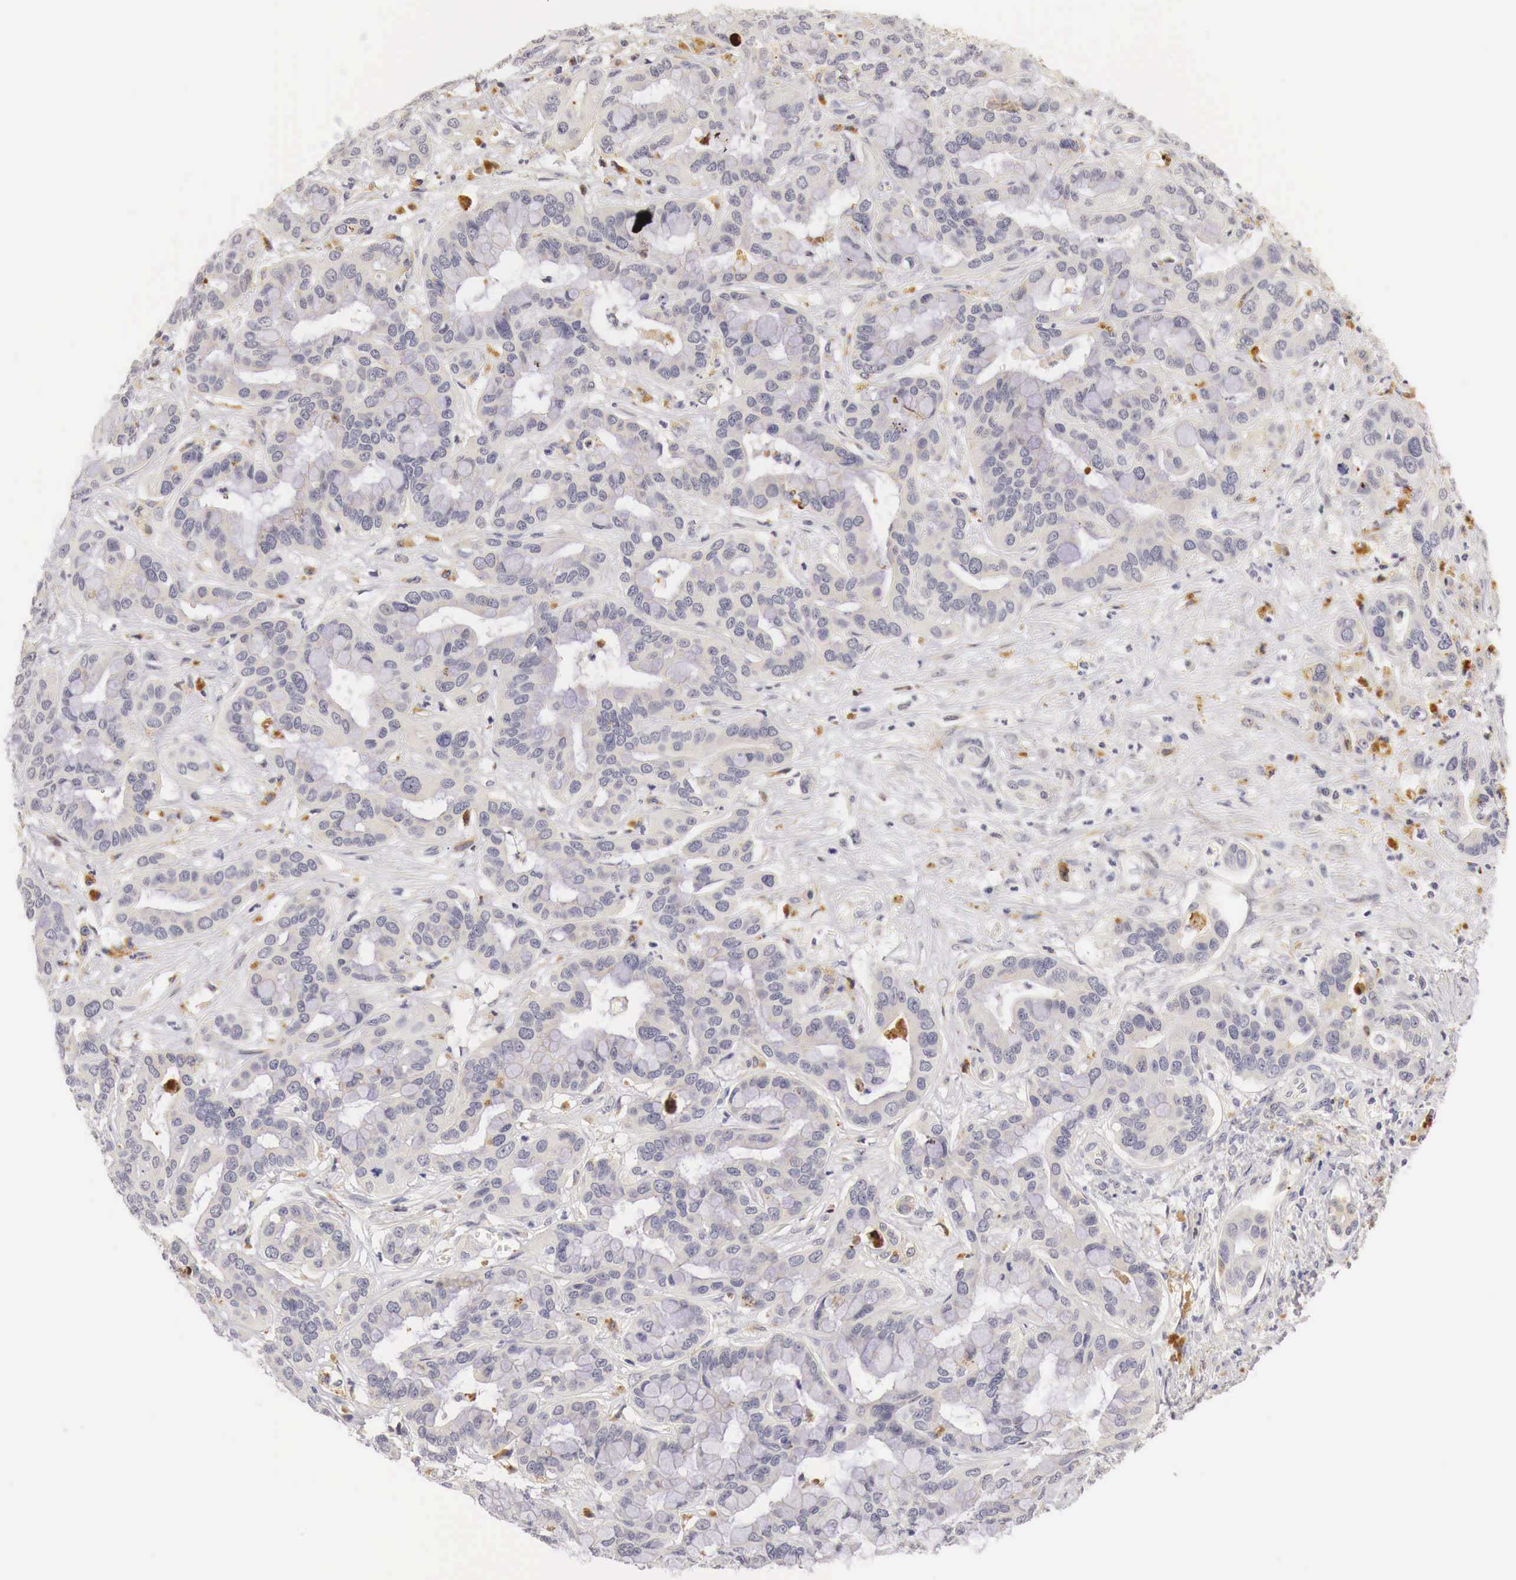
{"staining": {"intensity": "weak", "quantity": "25%-75%", "location": "cytoplasmic/membranous"}, "tissue": "liver cancer", "cell_type": "Tumor cells", "image_type": "cancer", "snomed": [{"axis": "morphology", "description": "Cholangiocarcinoma"}, {"axis": "topography", "description": "Liver"}], "caption": "High-magnification brightfield microscopy of cholangiocarcinoma (liver) stained with DAB (3,3'-diaminobenzidine) (brown) and counterstained with hematoxylin (blue). tumor cells exhibit weak cytoplasmic/membranous staining is identified in about25%-75% of cells.", "gene": "CASP3", "patient": {"sex": "female", "age": 65}}